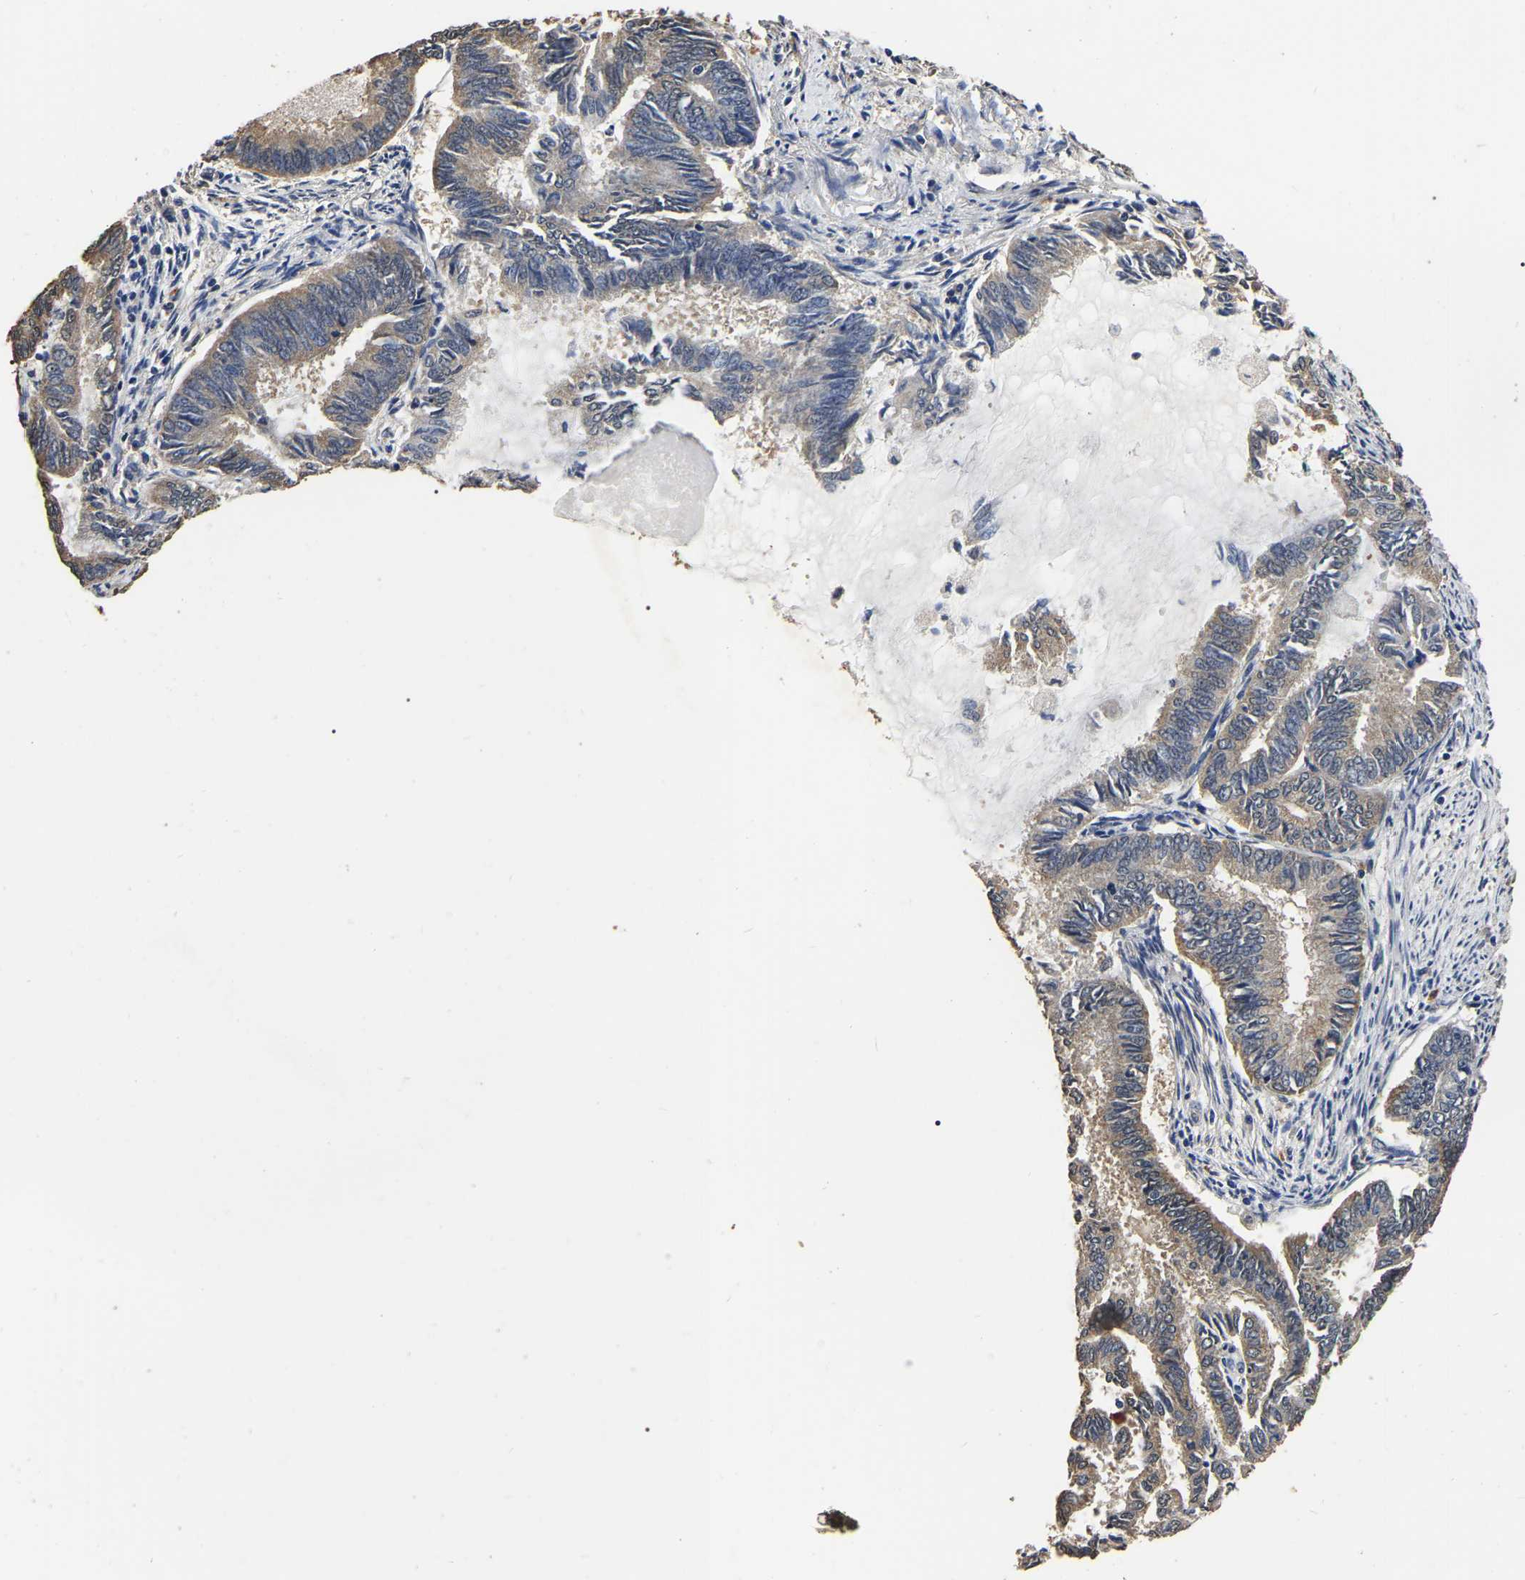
{"staining": {"intensity": "weak", "quantity": ">75%", "location": "cytoplasmic/membranous"}, "tissue": "endometrial cancer", "cell_type": "Tumor cells", "image_type": "cancer", "snomed": [{"axis": "morphology", "description": "Adenocarcinoma, NOS"}, {"axis": "topography", "description": "Endometrium"}], "caption": "Immunohistochemistry of human endometrial adenocarcinoma displays low levels of weak cytoplasmic/membranous expression in about >75% of tumor cells.", "gene": "STK32C", "patient": {"sex": "female", "age": 86}}